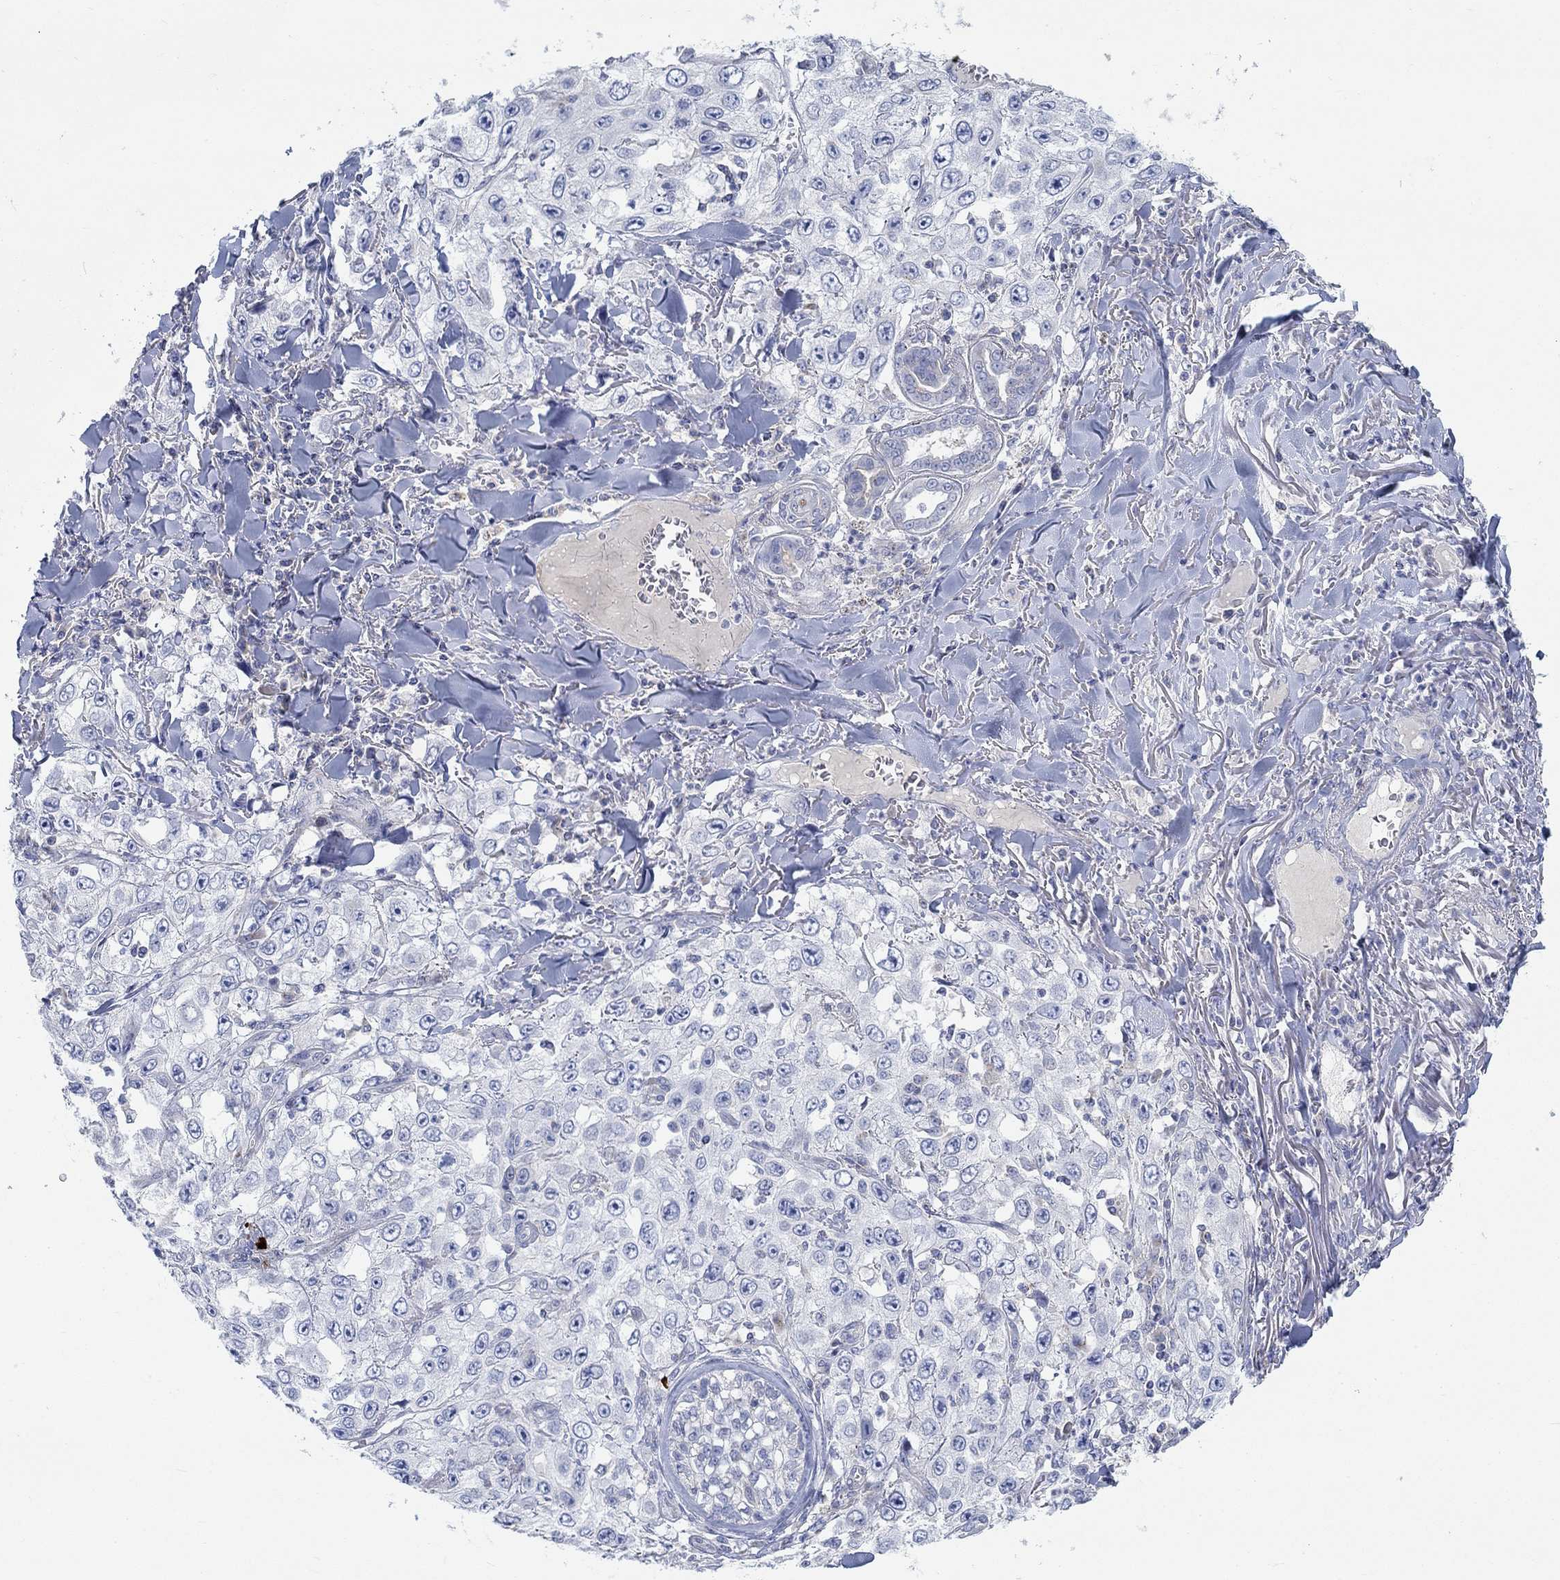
{"staining": {"intensity": "negative", "quantity": "none", "location": "none"}, "tissue": "skin cancer", "cell_type": "Tumor cells", "image_type": "cancer", "snomed": [{"axis": "morphology", "description": "Squamous cell carcinoma, NOS"}, {"axis": "topography", "description": "Skin"}], "caption": "IHC of skin squamous cell carcinoma exhibits no expression in tumor cells. (DAB IHC visualized using brightfield microscopy, high magnification).", "gene": "NAV3", "patient": {"sex": "male", "age": 82}}